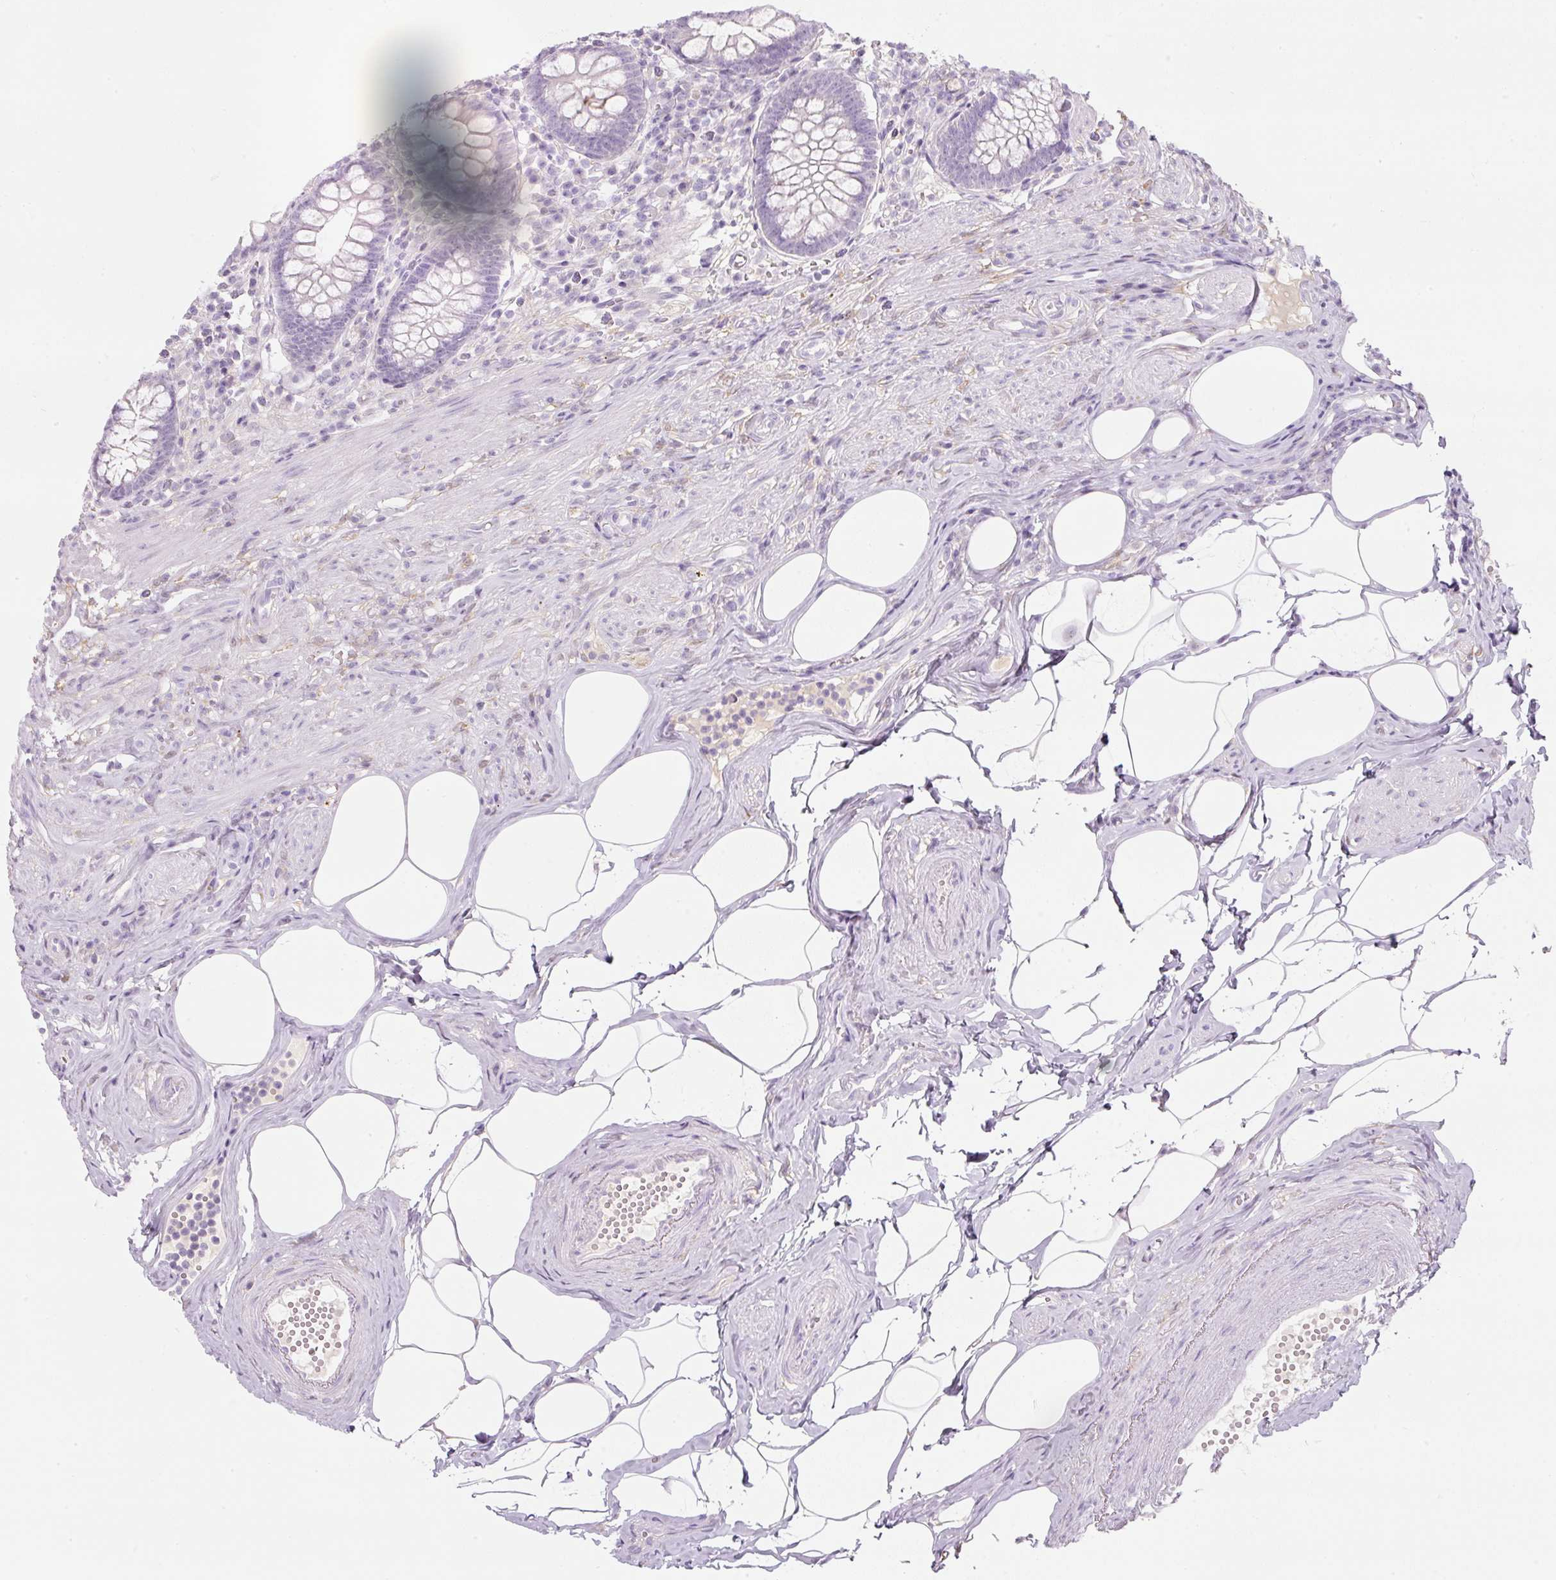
{"staining": {"intensity": "negative", "quantity": "none", "location": "none"}, "tissue": "appendix", "cell_type": "Glandular cells", "image_type": "normal", "snomed": [{"axis": "morphology", "description": "Normal tissue, NOS"}, {"axis": "topography", "description": "Appendix"}], "caption": "IHC photomicrograph of normal appendix stained for a protein (brown), which displays no staining in glandular cells. Brightfield microscopy of immunohistochemistry stained with DAB (3,3'-diaminobenzidine) (brown) and hematoxylin (blue), captured at high magnification.", "gene": "DNM1", "patient": {"sex": "female", "age": 56}}